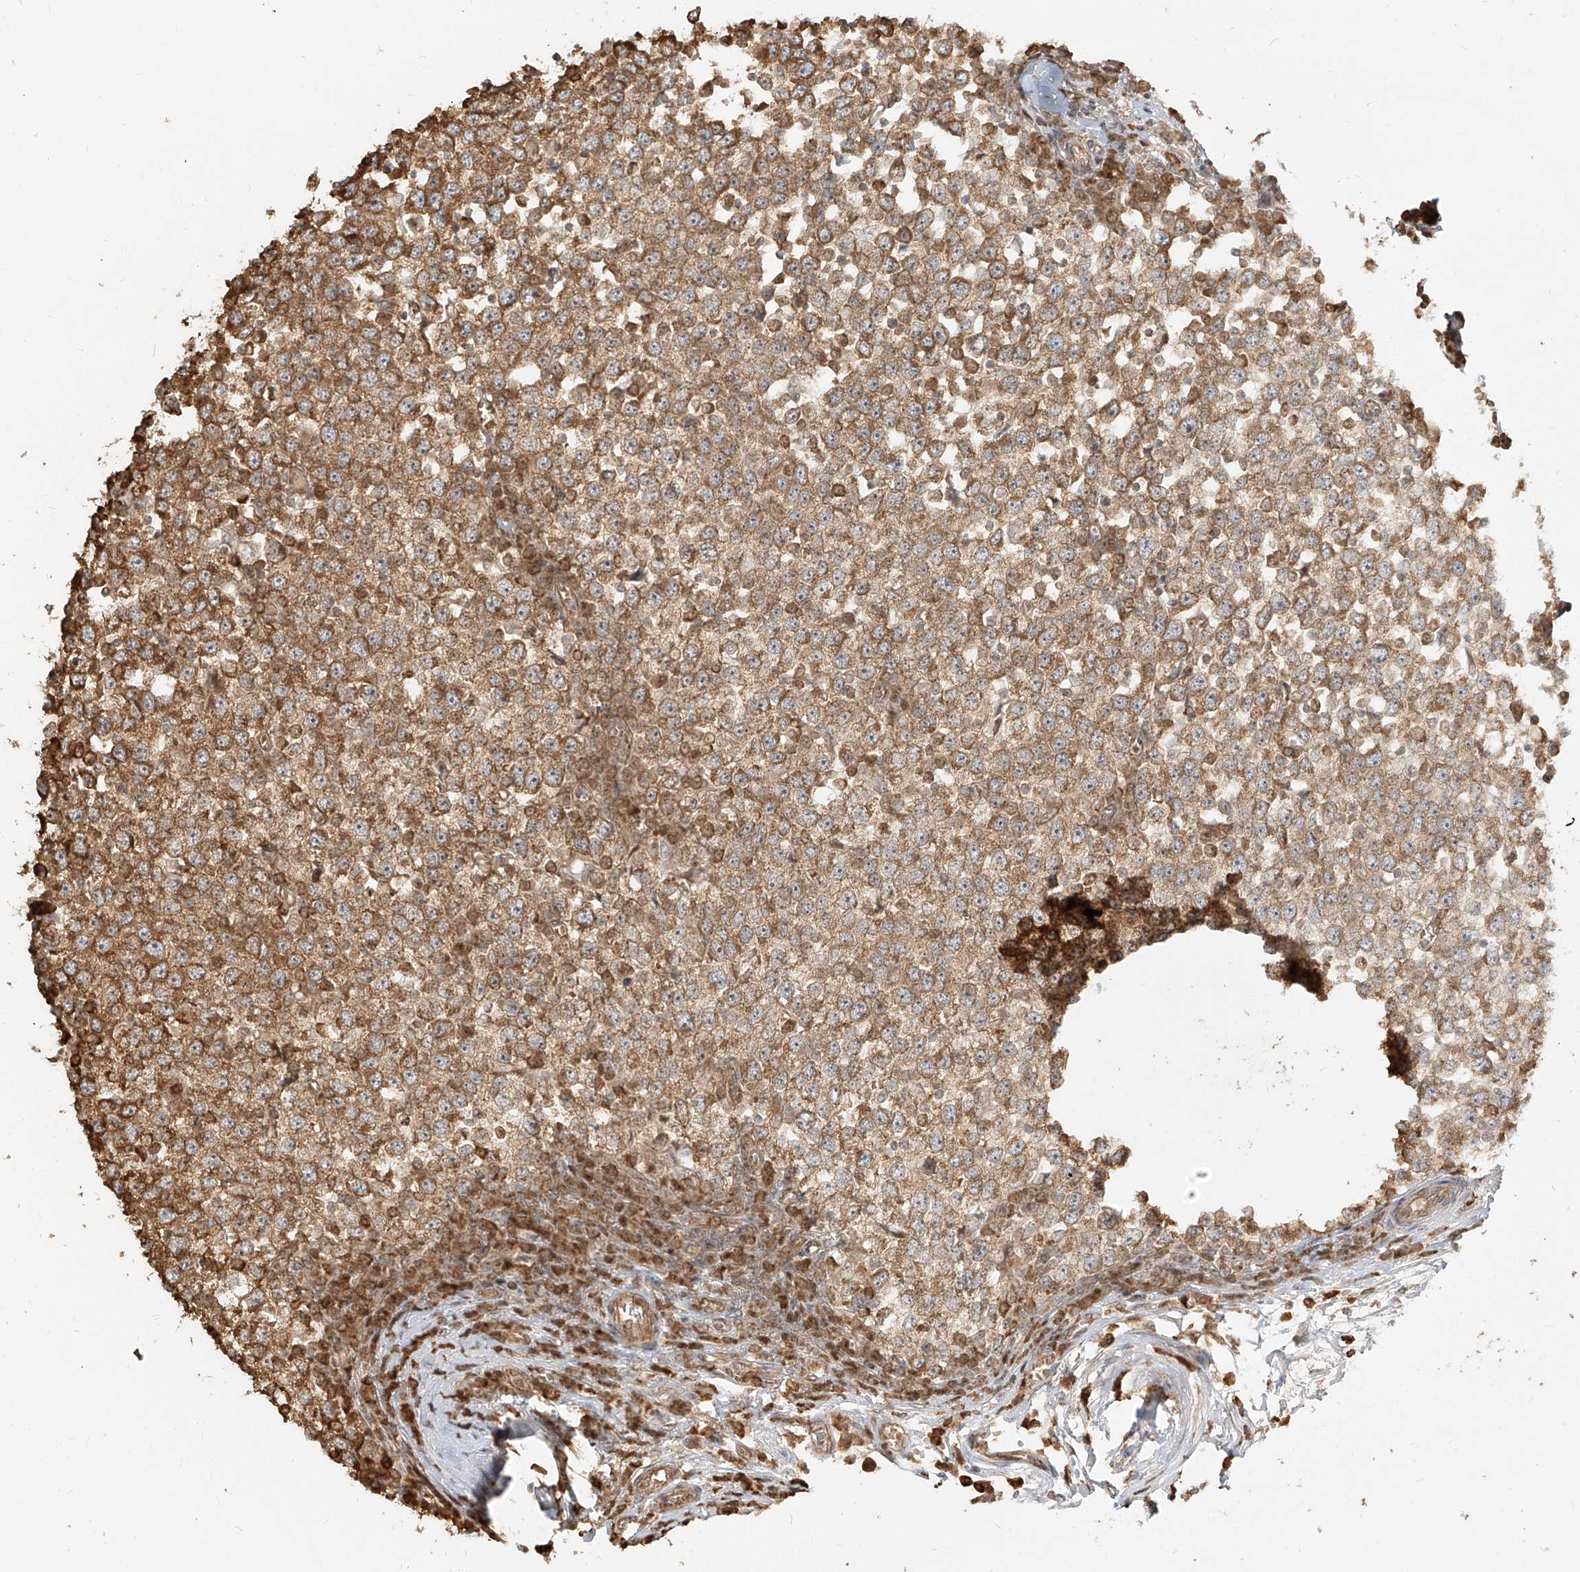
{"staining": {"intensity": "moderate", "quantity": ">75%", "location": "cytoplasmic/membranous"}, "tissue": "testis cancer", "cell_type": "Tumor cells", "image_type": "cancer", "snomed": [{"axis": "morphology", "description": "Seminoma, NOS"}, {"axis": "topography", "description": "Testis"}], "caption": "The immunohistochemical stain shows moderate cytoplasmic/membranous expression in tumor cells of testis cancer (seminoma) tissue.", "gene": "UBE2K", "patient": {"sex": "male", "age": 65}}